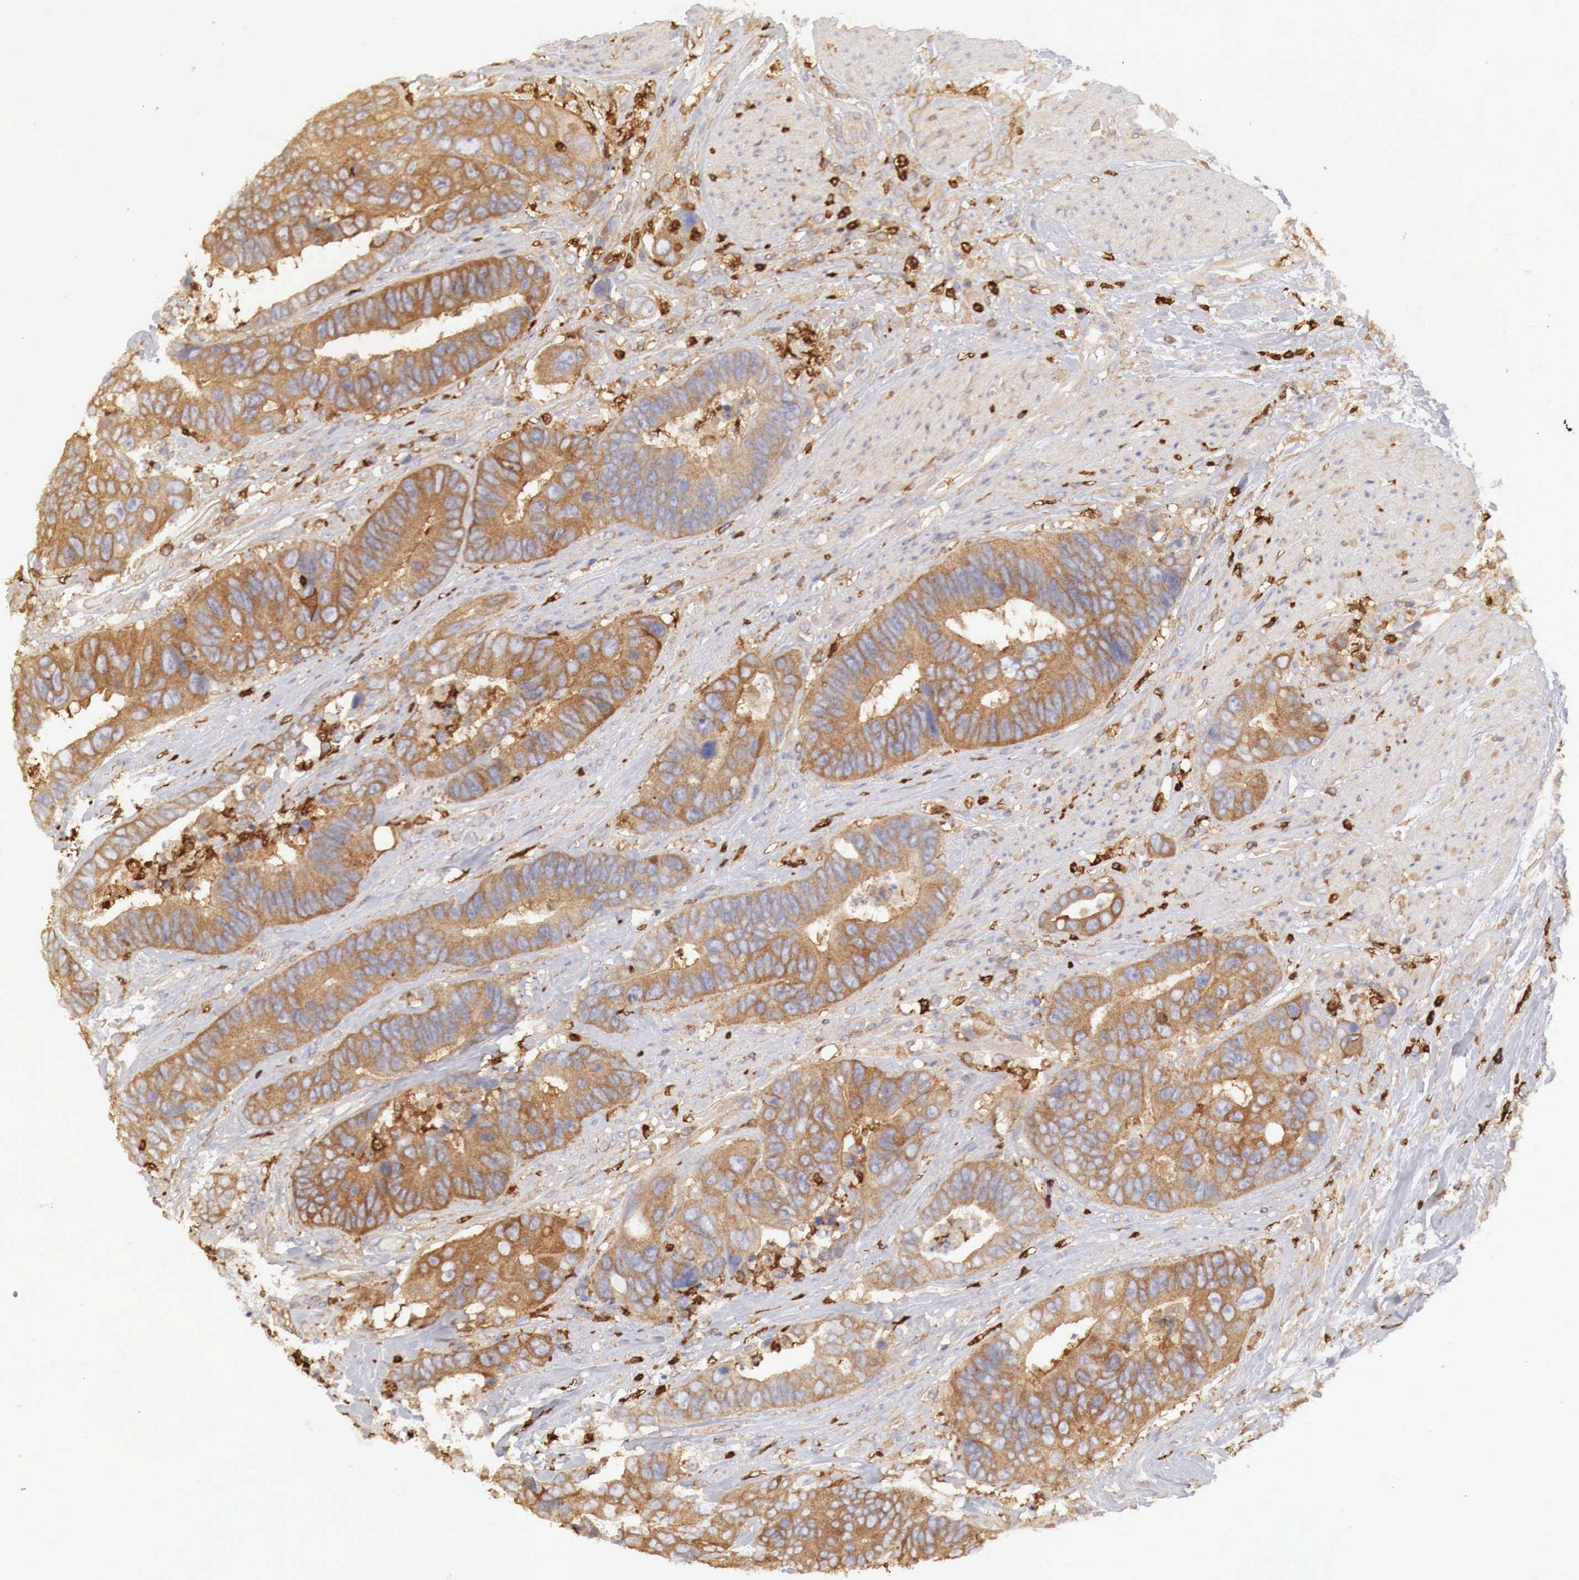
{"staining": {"intensity": "moderate", "quantity": ">75%", "location": "cytoplasmic/membranous"}, "tissue": "colorectal cancer", "cell_type": "Tumor cells", "image_type": "cancer", "snomed": [{"axis": "morphology", "description": "Adenocarcinoma, NOS"}, {"axis": "topography", "description": "Rectum"}], "caption": "A high-resolution micrograph shows immunohistochemistry staining of colorectal adenocarcinoma, which demonstrates moderate cytoplasmic/membranous expression in approximately >75% of tumor cells.", "gene": "G6PD", "patient": {"sex": "female", "age": 65}}